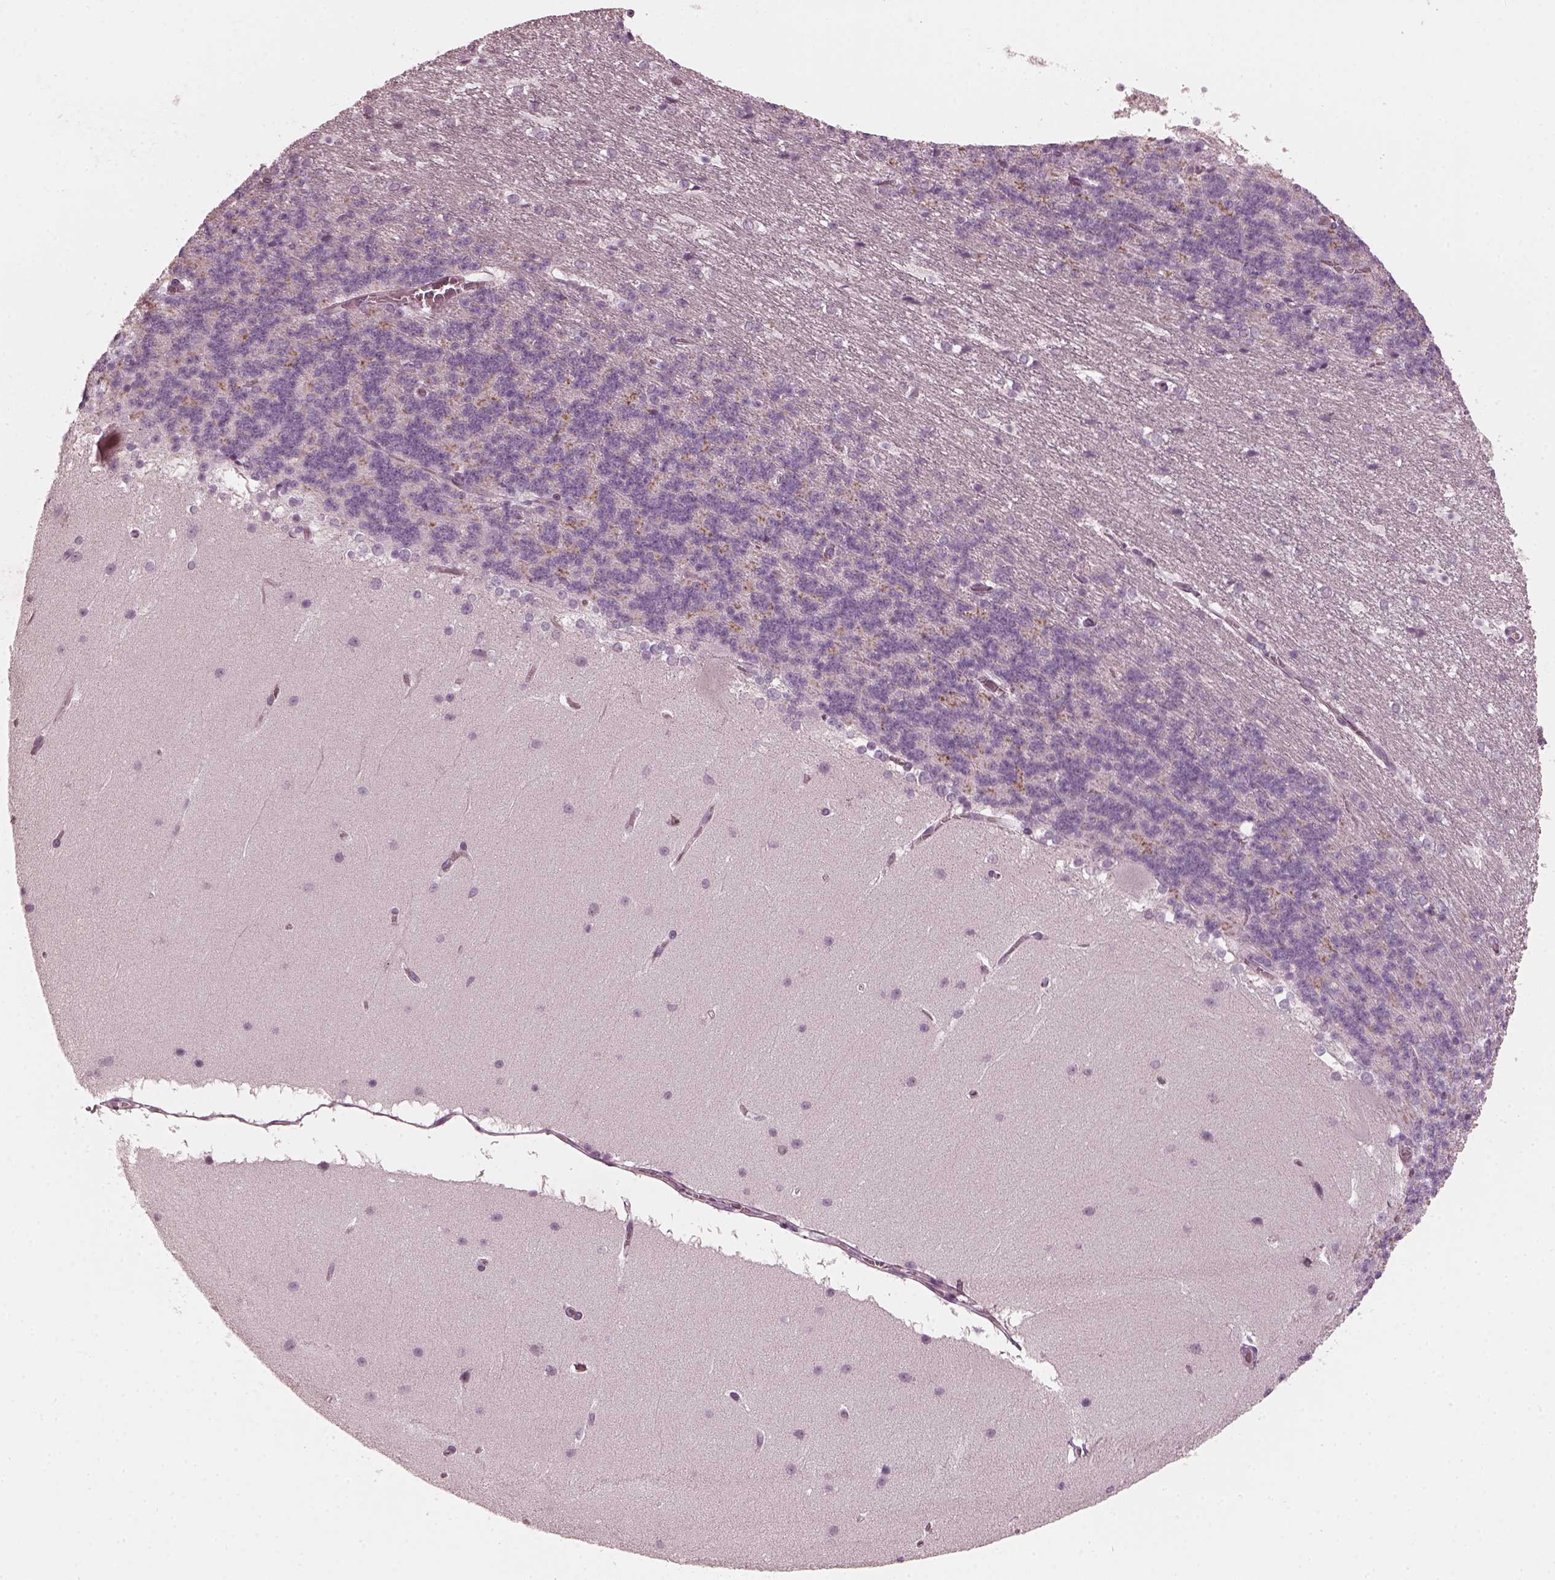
{"staining": {"intensity": "negative", "quantity": "none", "location": "none"}, "tissue": "cerebellum", "cell_type": "Cells in granular layer", "image_type": "normal", "snomed": [{"axis": "morphology", "description": "Normal tissue, NOS"}, {"axis": "topography", "description": "Cerebellum"}], "caption": "Cerebellum stained for a protein using immunohistochemistry displays no positivity cells in granular layer.", "gene": "CHIT1", "patient": {"sex": "female", "age": 19}}